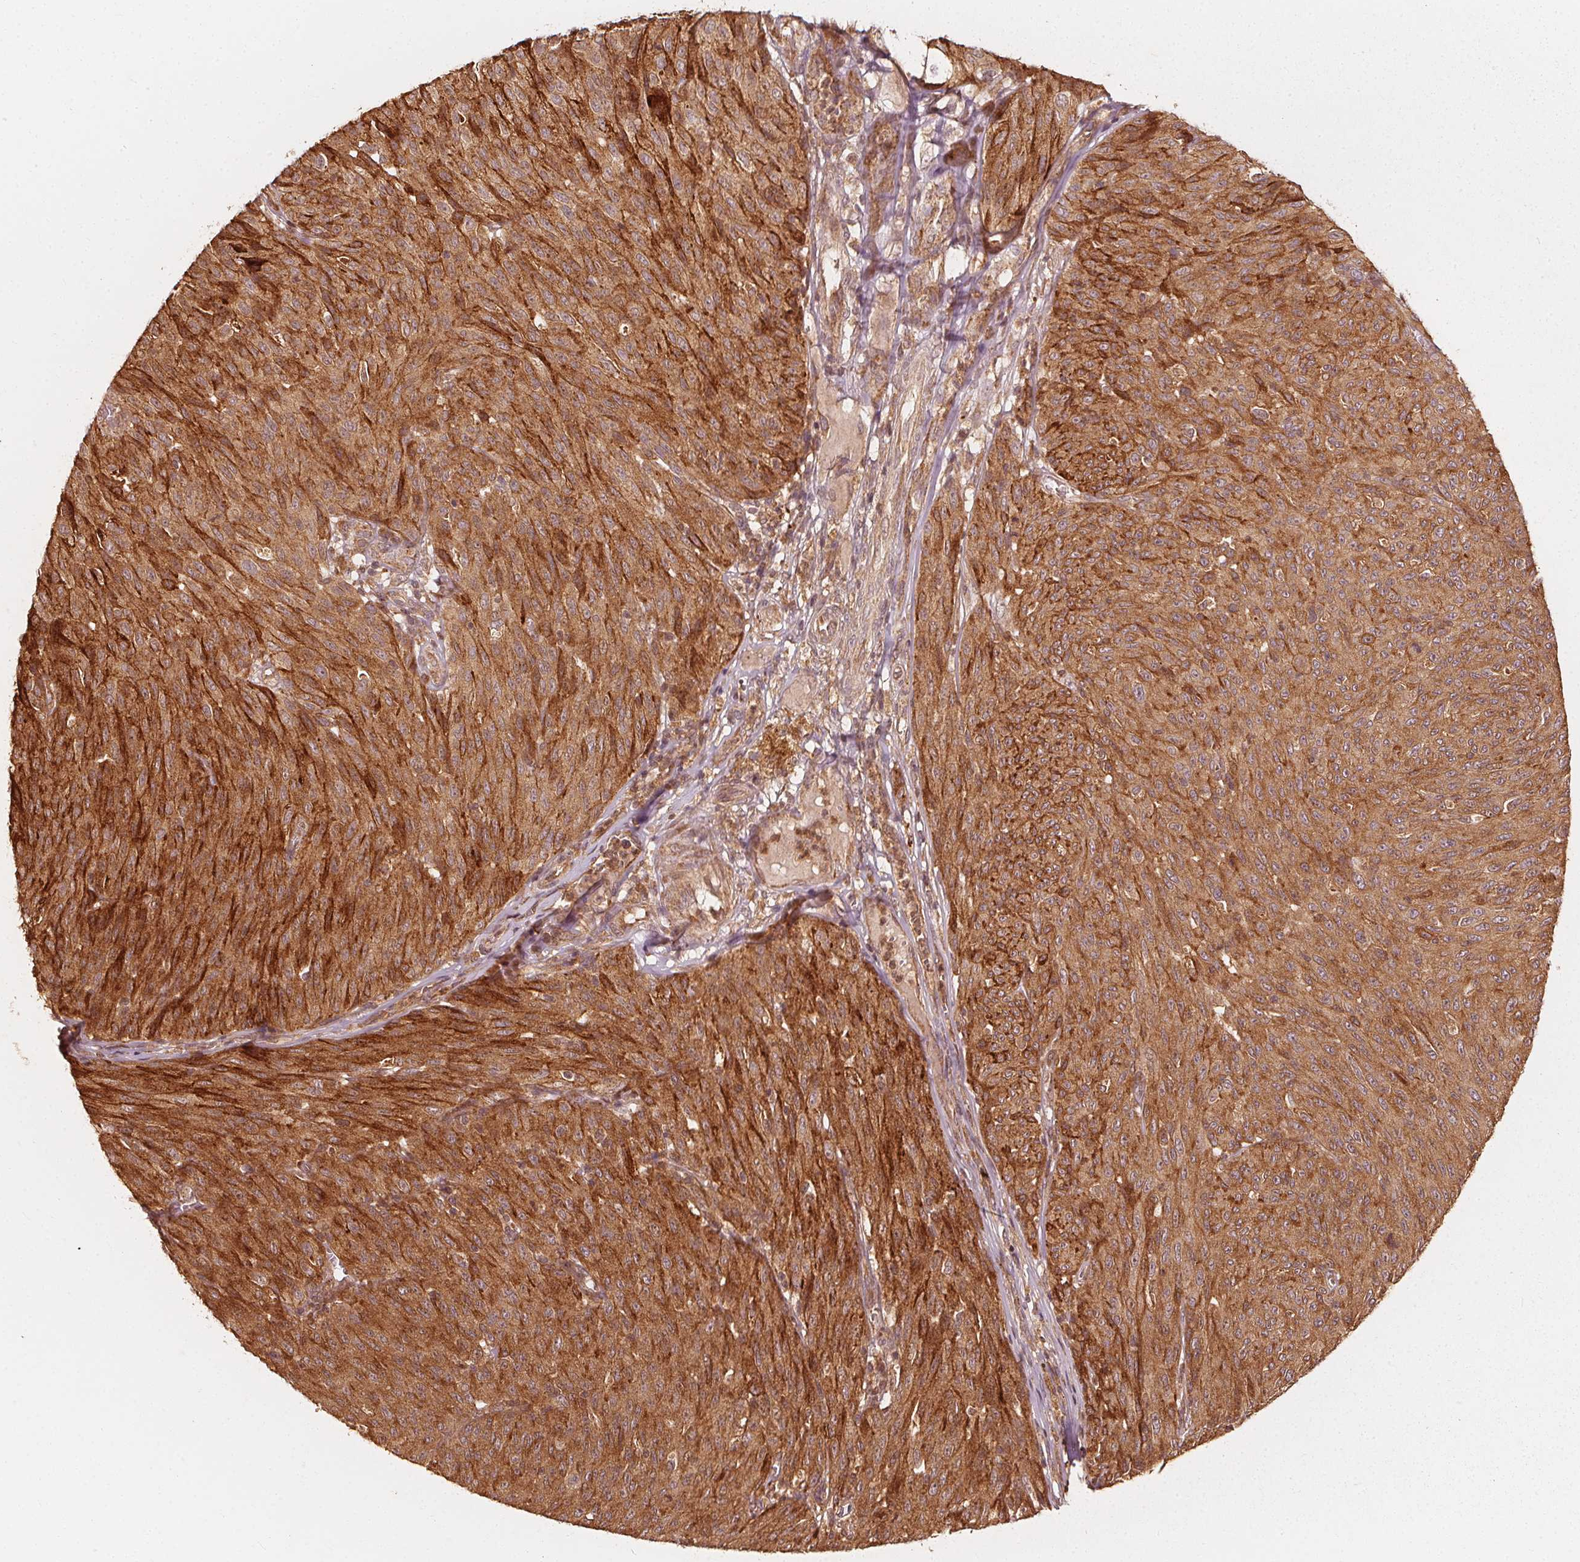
{"staining": {"intensity": "strong", "quantity": ">75%", "location": "cytoplasmic/membranous"}, "tissue": "melanoma", "cell_type": "Tumor cells", "image_type": "cancer", "snomed": [{"axis": "morphology", "description": "Malignant melanoma, NOS"}, {"axis": "topography", "description": "Skin"}], "caption": "Immunohistochemistry (IHC) photomicrograph of neoplastic tissue: melanoma stained using immunohistochemistry (IHC) displays high levels of strong protein expression localized specifically in the cytoplasmic/membranous of tumor cells, appearing as a cytoplasmic/membranous brown color.", "gene": "NPC1", "patient": {"sex": "male", "age": 85}}